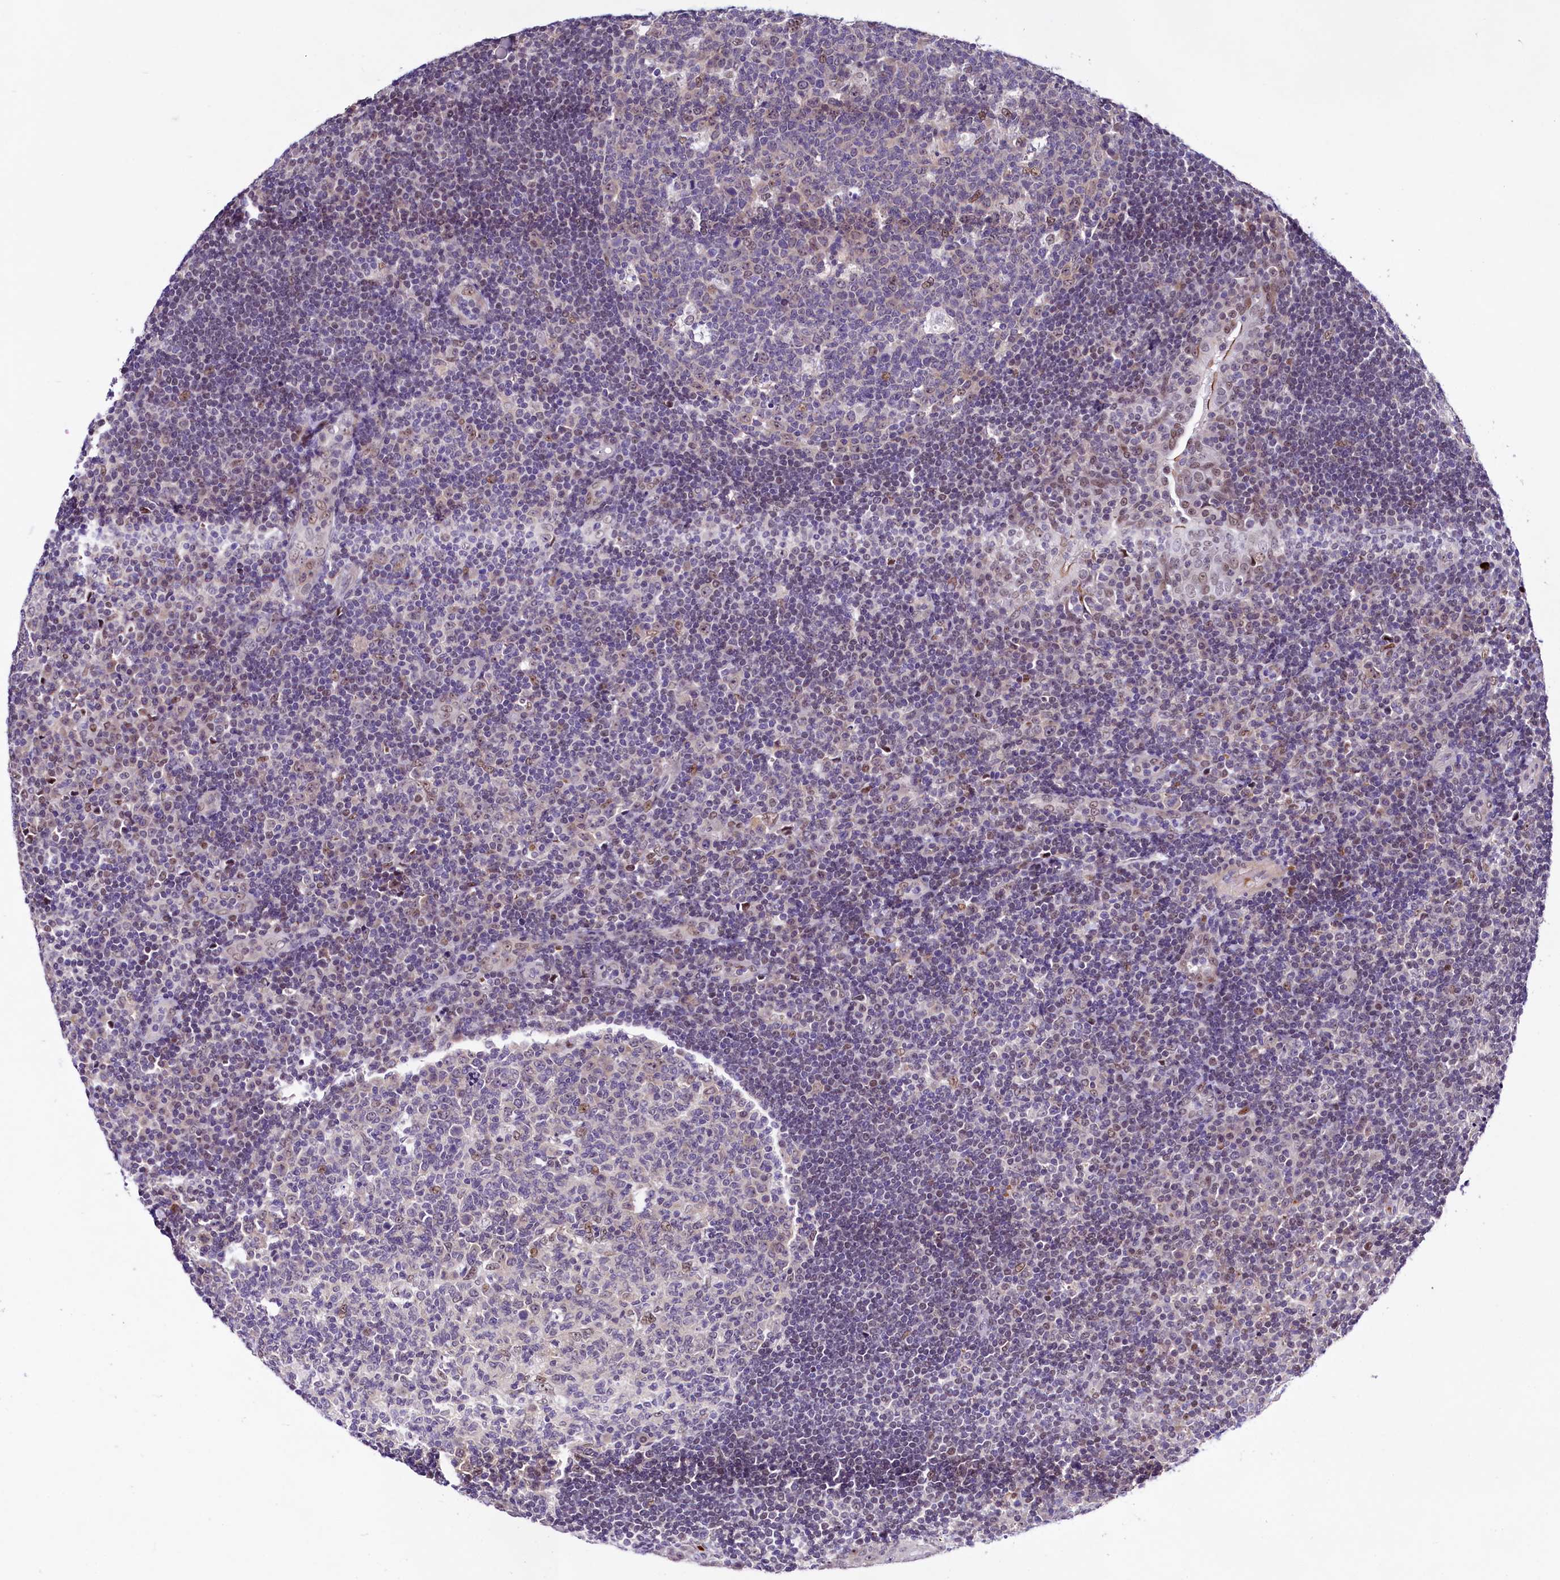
{"staining": {"intensity": "moderate", "quantity": "<25%", "location": "nuclear"}, "tissue": "tonsil", "cell_type": "Germinal center cells", "image_type": "normal", "snomed": [{"axis": "morphology", "description": "Normal tissue, NOS"}, {"axis": "topography", "description": "Tonsil"}], "caption": "Human tonsil stained with a brown dye exhibits moderate nuclear positive staining in approximately <25% of germinal center cells.", "gene": "LEUTX", "patient": {"sex": "female", "age": 40}}